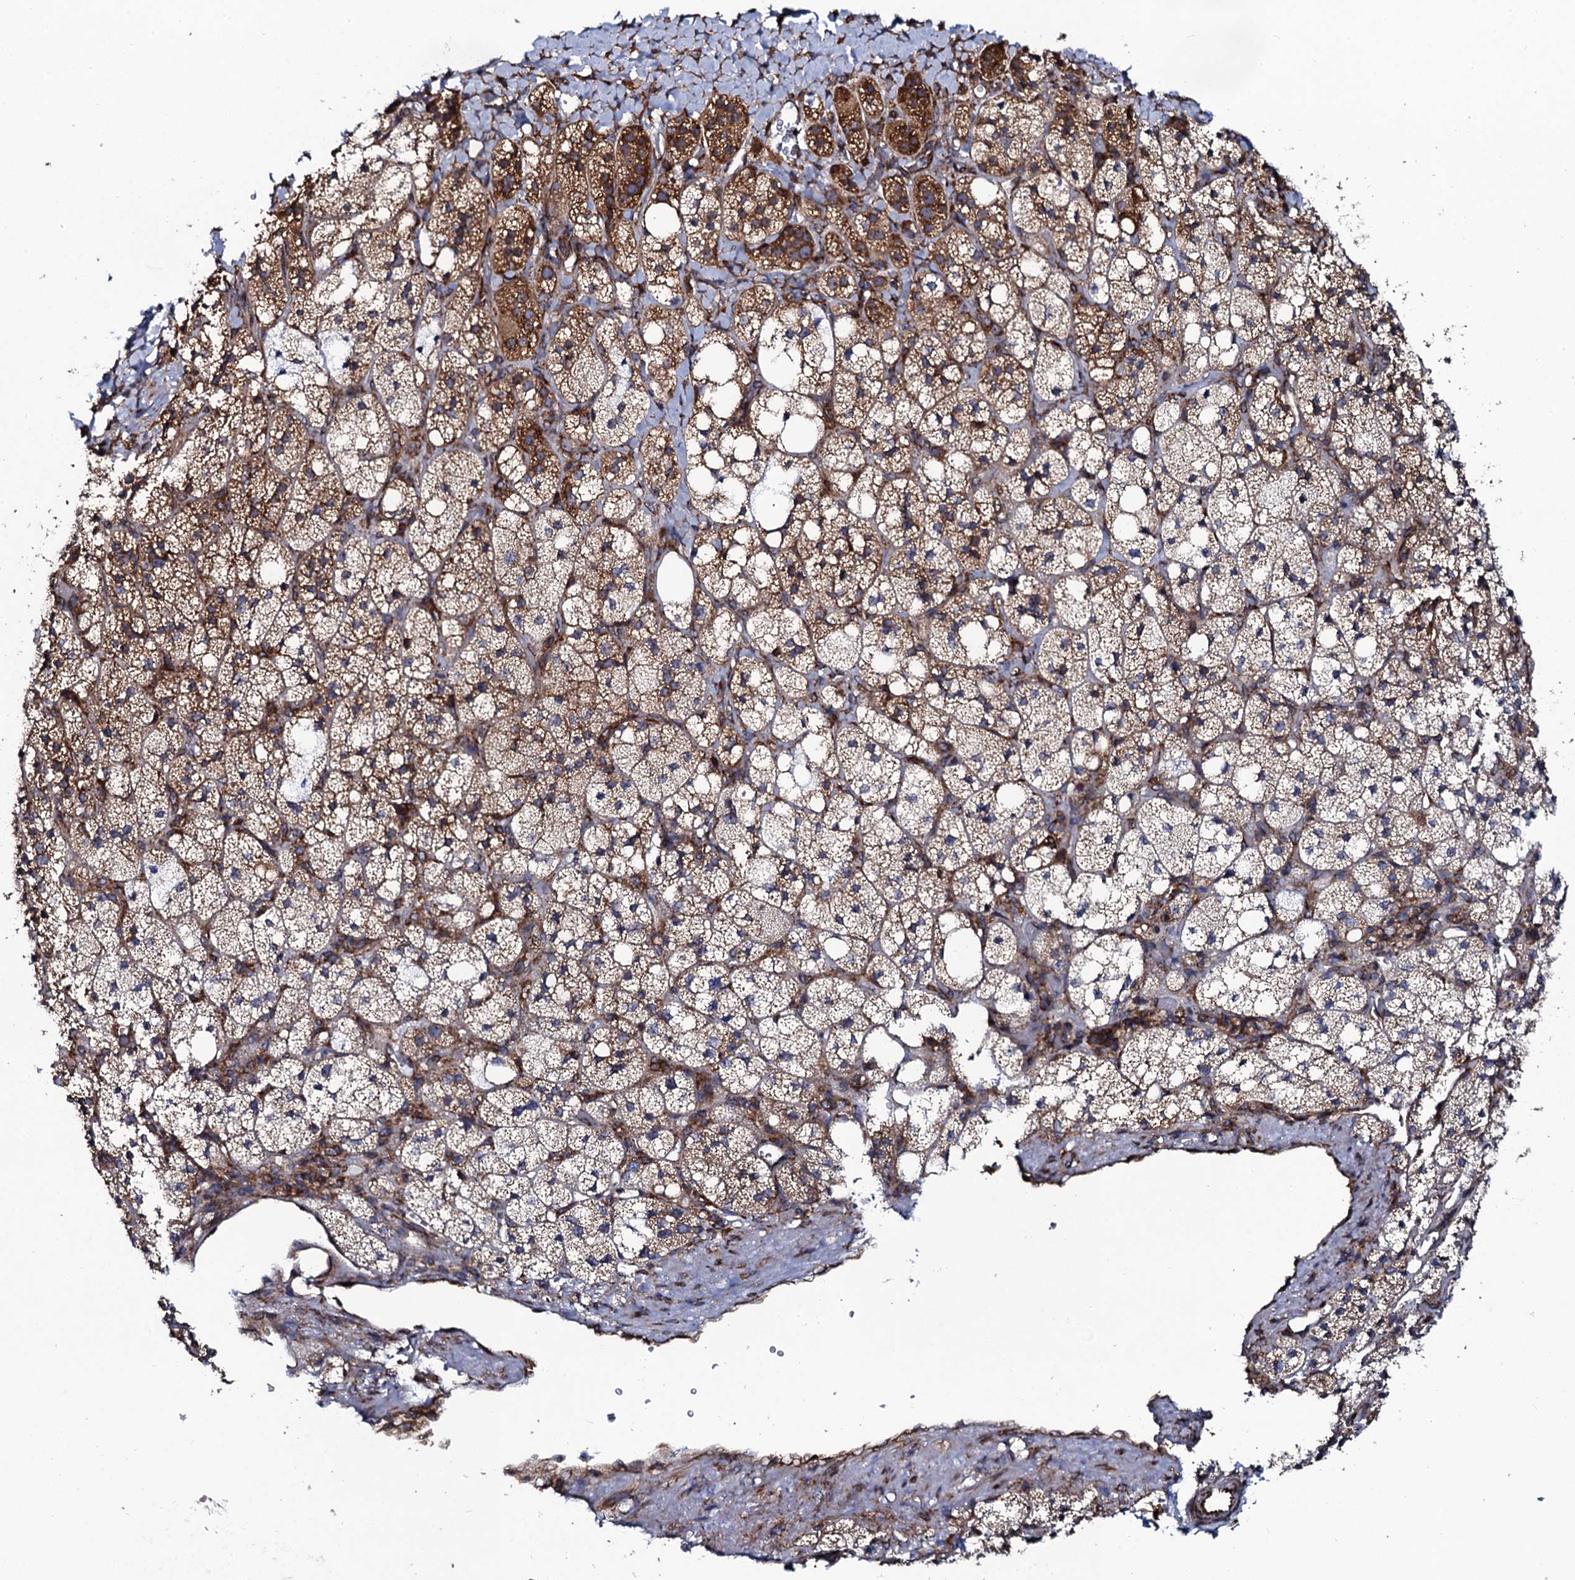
{"staining": {"intensity": "moderate", "quantity": "25%-75%", "location": "cytoplasmic/membranous"}, "tissue": "adrenal gland", "cell_type": "Glandular cells", "image_type": "normal", "snomed": [{"axis": "morphology", "description": "Normal tissue, NOS"}, {"axis": "topography", "description": "Adrenal gland"}], "caption": "Protein expression by immunohistochemistry demonstrates moderate cytoplasmic/membranous positivity in approximately 25%-75% of glandular cells in benign adrenal gland. The protein is stained brown, and the nuclei are stained in blue (DAB (3,3'-diaminobenzidine) IHC with brightfield microscopy, high magnification).", "gene": "SPTY2D1", "patient": {"sex": "male", "age": 61}}